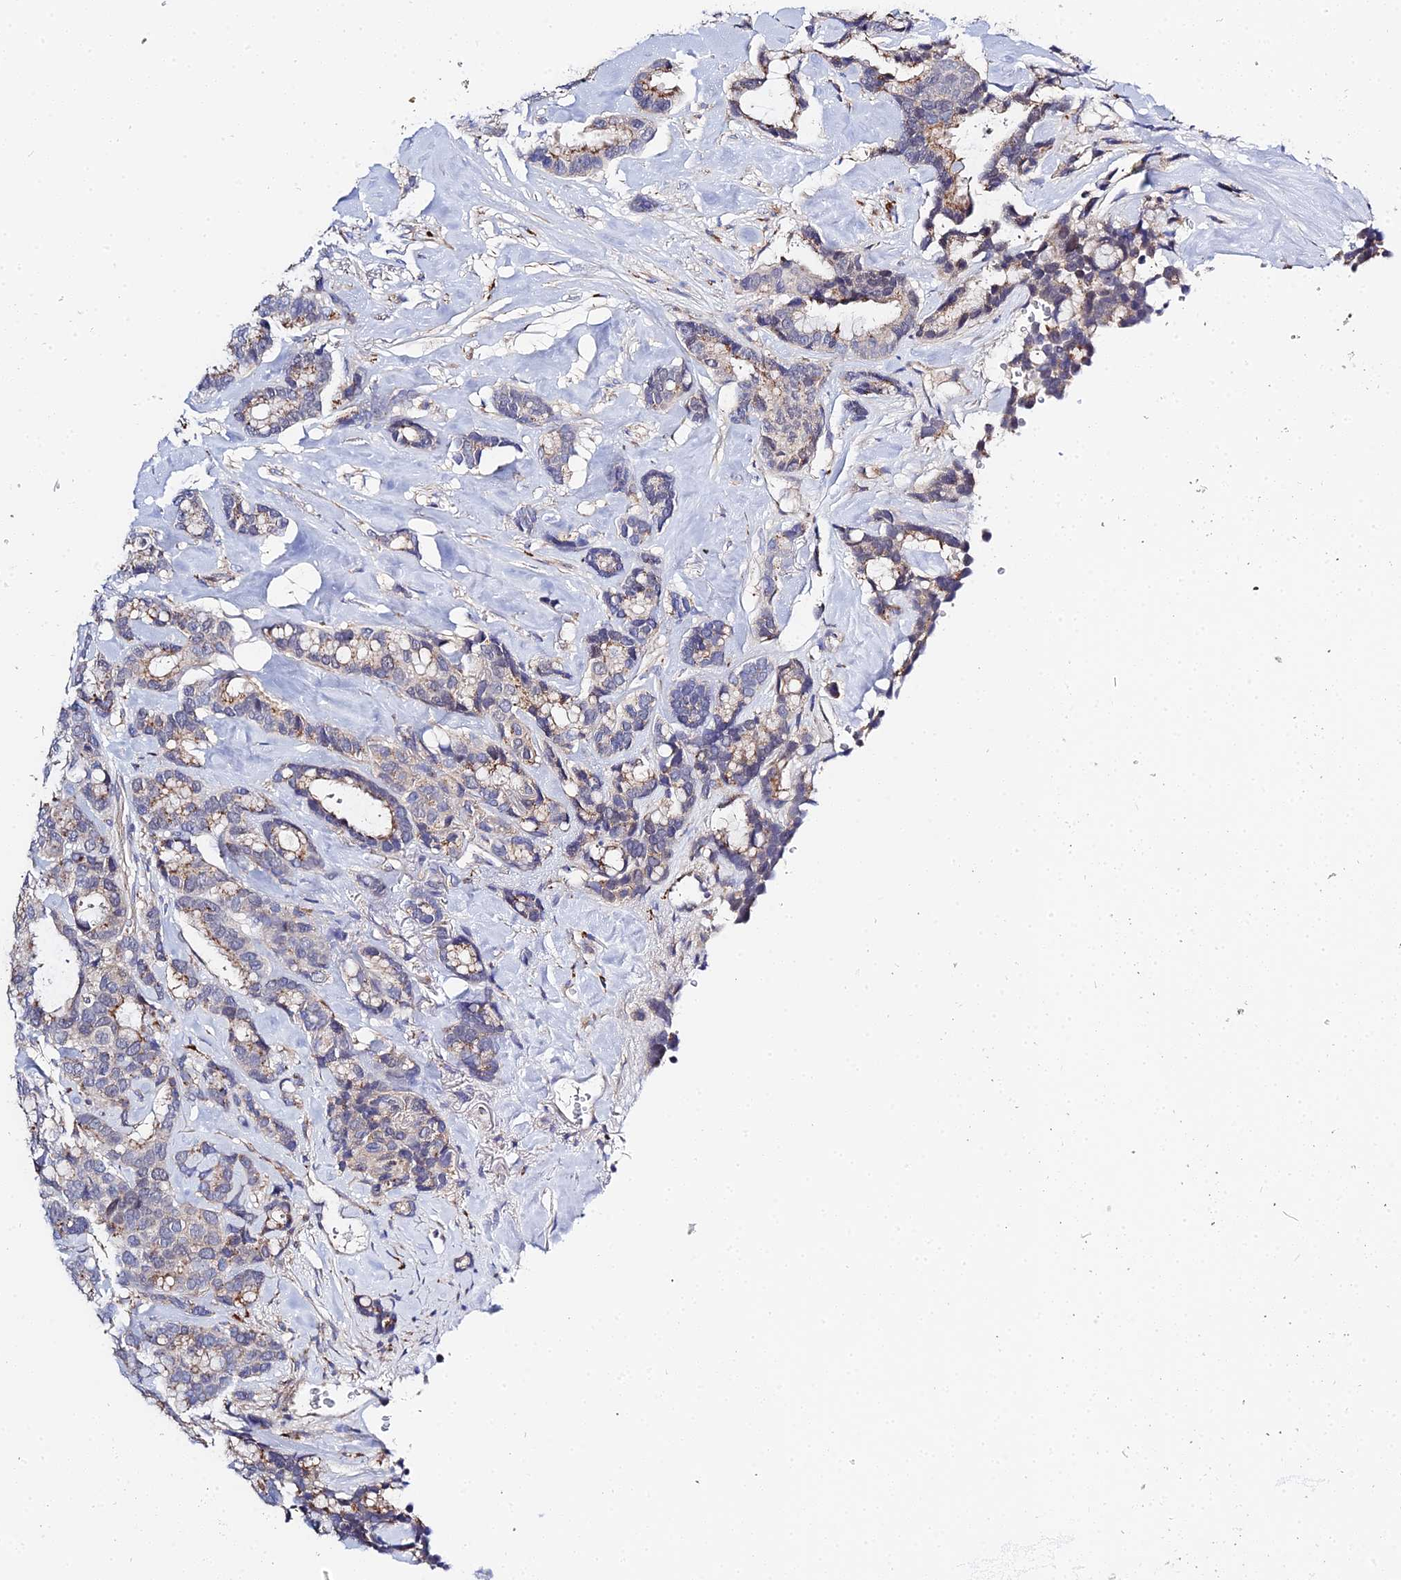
{"staining": {"intensity": "weak", "quantity": "25%-75%", "location": "cytoplasmic/membranous"}, "tissue": "breast cancer", "cell_type": "Tumor cells", "image_type": "cancer", "snomed": [{"axis": "morphology", "description": "Duct carcinoma"}, {"axis": "topography", "description": "Breast"}], "caption": "Breast infiltrating ductal carcinoma tissue displays weak cytoplasmic/membranous staining in approximately 25%-75% of tumor cells (brown staining indicates protein expression, while blue staining denotes nuclei).", "gene": "APOBEC3H", "patient": {"sex": "female", "age": 87}}